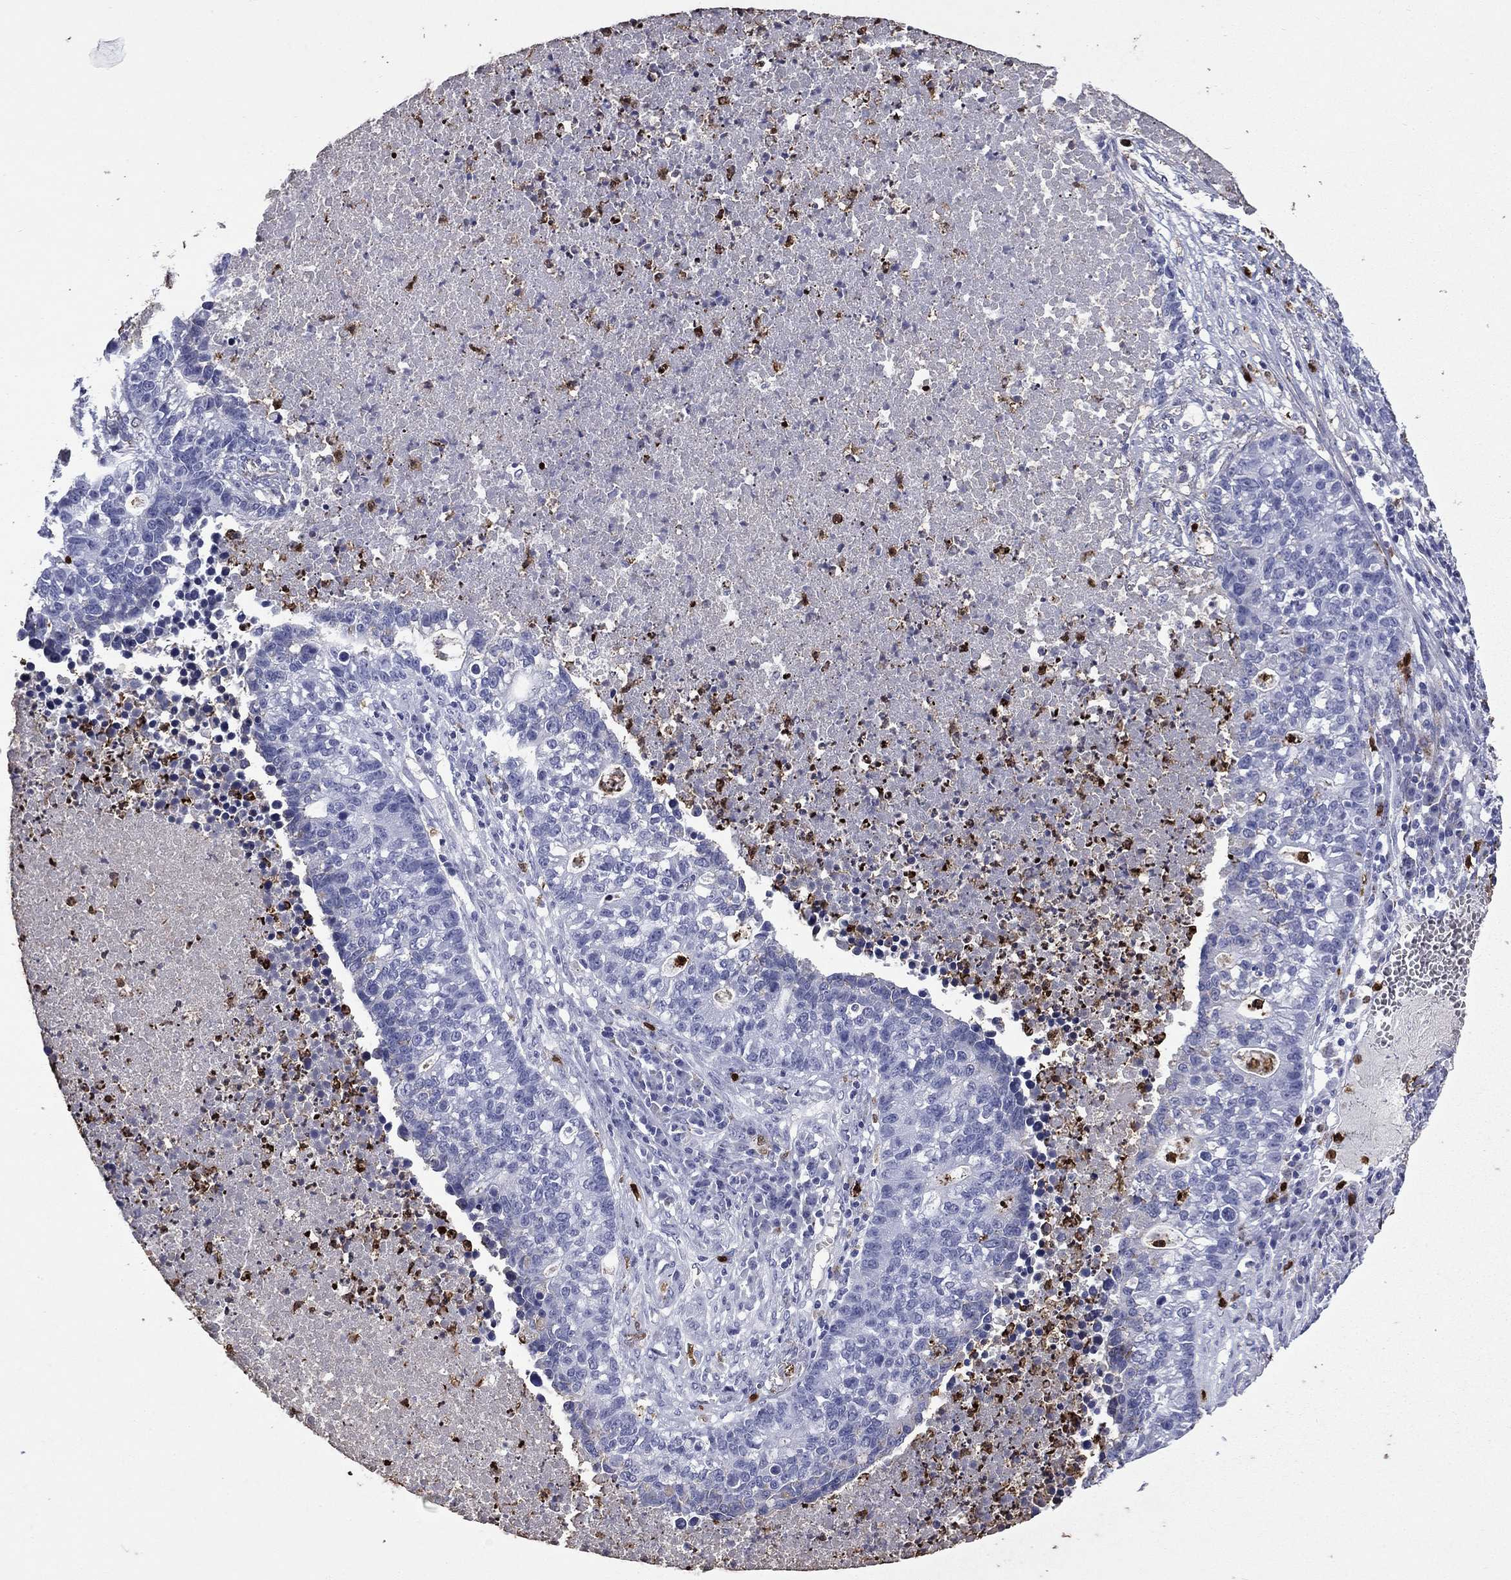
{"staining": {"intensity": "negative", "quantity": "none", "location": "none"}, "tissue": "lung cancer", "cell_type": "Tumor cells", "image_type": "cancer", "snomed": [{"axis": "morphology", "description": "Adenocarcinoma, NOS"}, {"axis": "topography", "description": "Lung"}], "caption": "Micrograph shows no protein expression in tumor cells of adenocarcinoma (lung) tissue.", "gene": "TRIM29", "patient": {"sex": "male", "age": 57}}